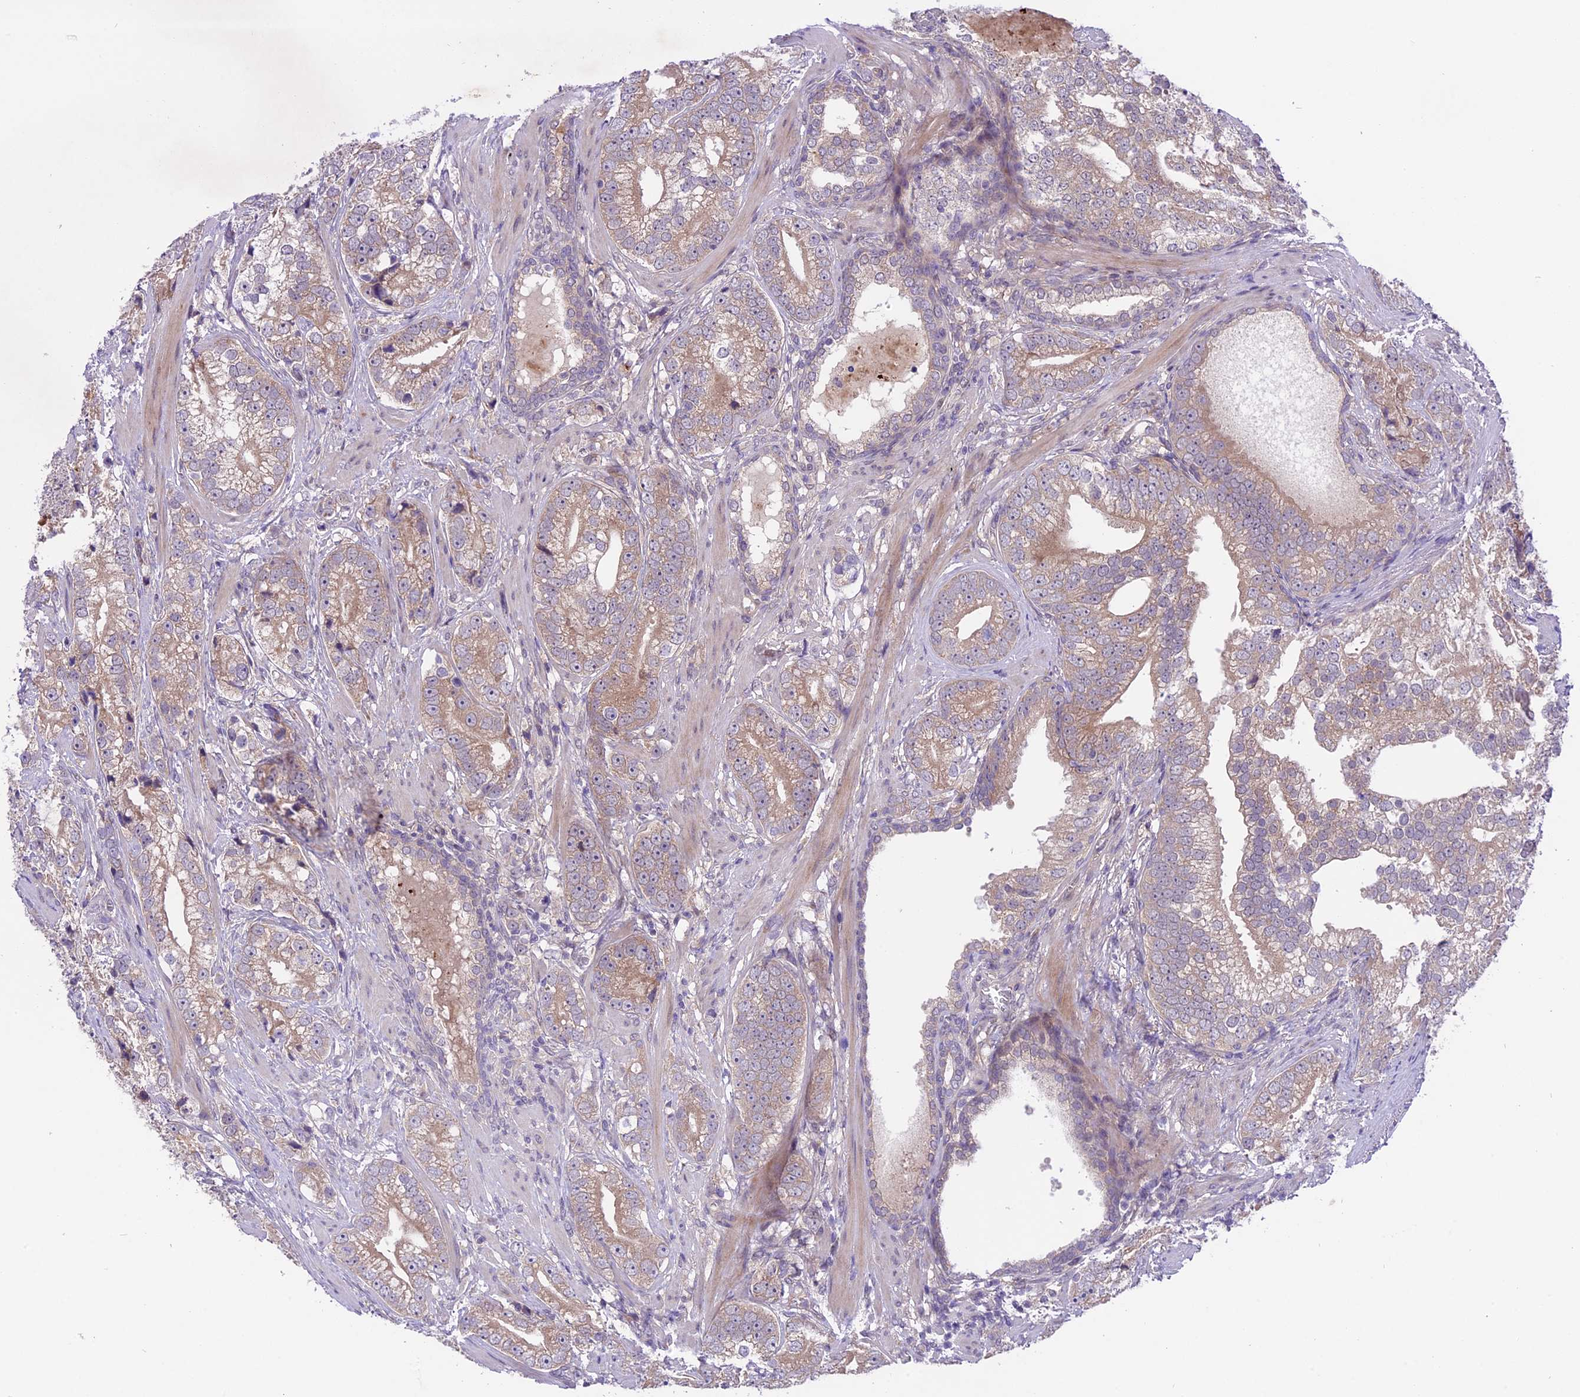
{"staining": {"intensity": "weak", "quantity": "25%-75%", "location": "cytoplasmic/membranous"}, "tissue": "prostate cancer", "cell_type": "Tumor cells", "image_type": "cancer", "snomed": [{"axis": "morphology", "description": "Adenocarcinoma, High grade"}, {"axis": "topography", "description": "Prostate"}], "caption": "Tumor cells exhibit low levels of weak cytoplasmic/membranous staining in approximately 25%-75% of cells in prostate high-grade adenocarcinoma.", "gene": "SPRED1", "patient": {"sex": "male", "age": 75}}